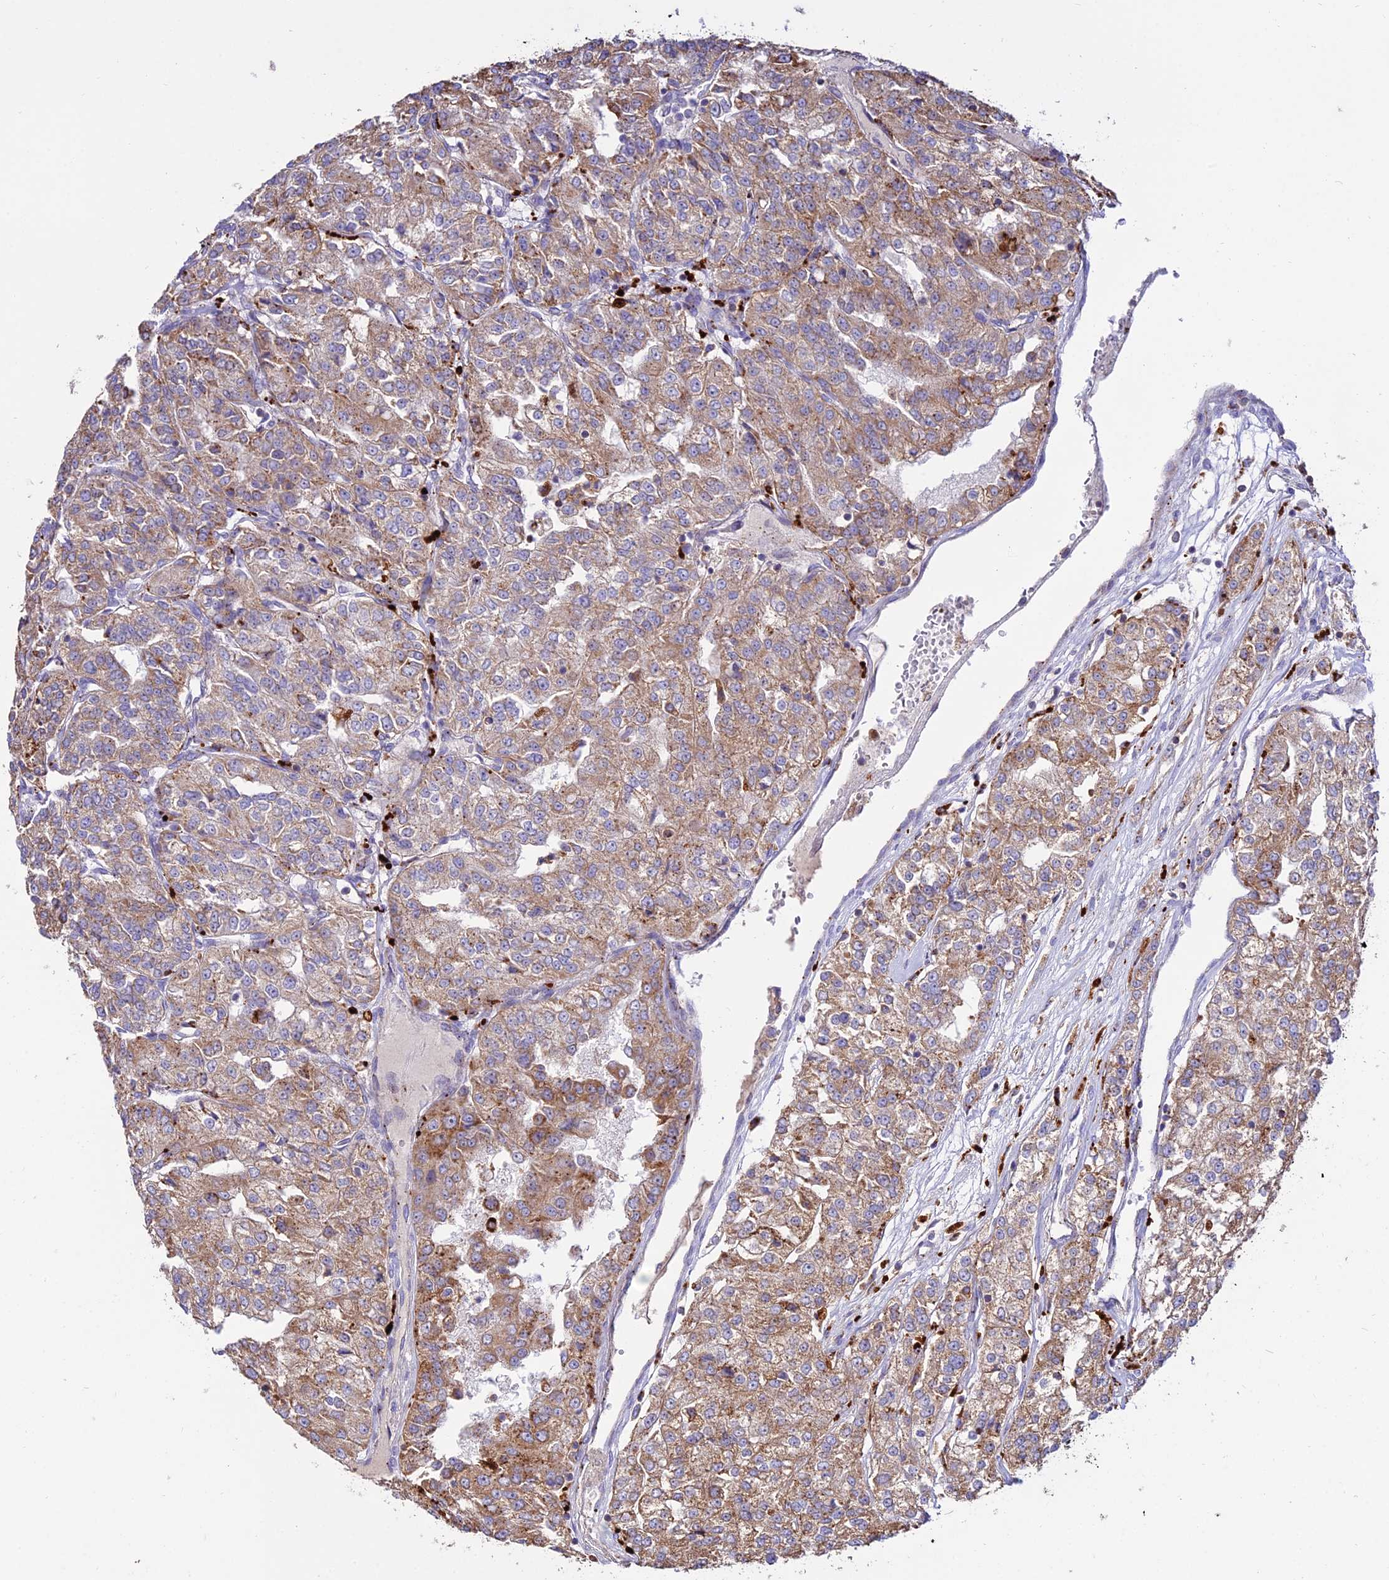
{"staining": {"intensity": "moderate", "quantity": ">75%", "location": "cytoplasmic/membranous"}, "tissue": "renal cancer", "cell_type": "Tumor cells", "image_type": "cancer", "snomed": [{"axis": "morphology", "description": "Adenocarcinoma, NOS"}, {"axis": "topography", "description": "Kidney"}], "caption": "Immunohistochemistry (IHC) of adenocarcinoma (renal) shows medium levels of moderate cytoplasmic/membranous expression in approximately >75% of tumor cells.", "gene": "PNLIPRP3", "patient": {"sex": "female", "age": 63}}